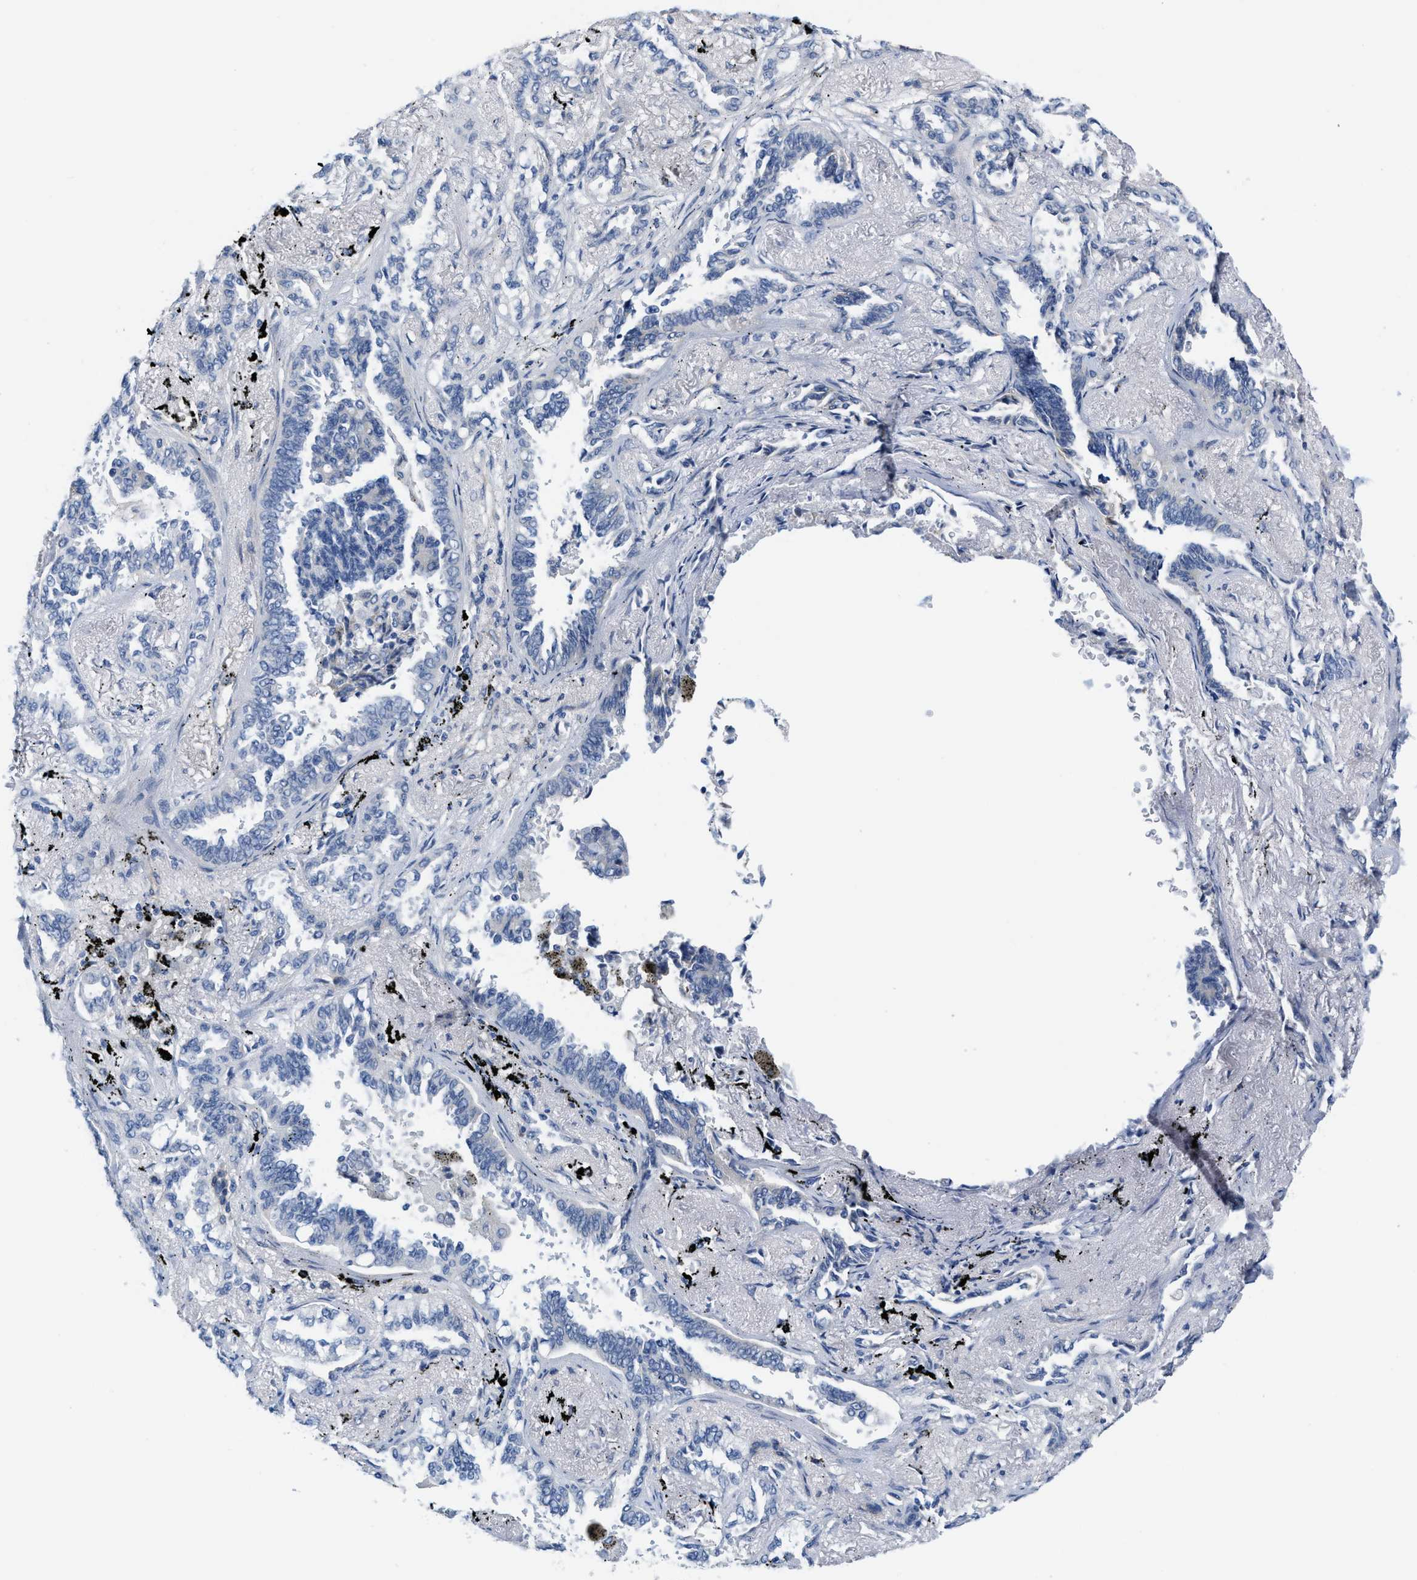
{"staining": {"intensity": "negative", "quantity": "none", "location": "none"}, "tissue": "lung cancer", "cell_type": "Tumor cells", "image_type": "cancer", "snomed": [{"axis": "morphology", "description": "Adenocarcinoma, NOS"}, {"axis": "topography", "description": "Lung"}], "caption": "Lung cancer (adenocarcinoma) stained for a protein using immunohistochemistry (IHC) displays no staining tumor cells.", "gene": "DSCAM", "patient": {"sex": "male", "age": 59}}